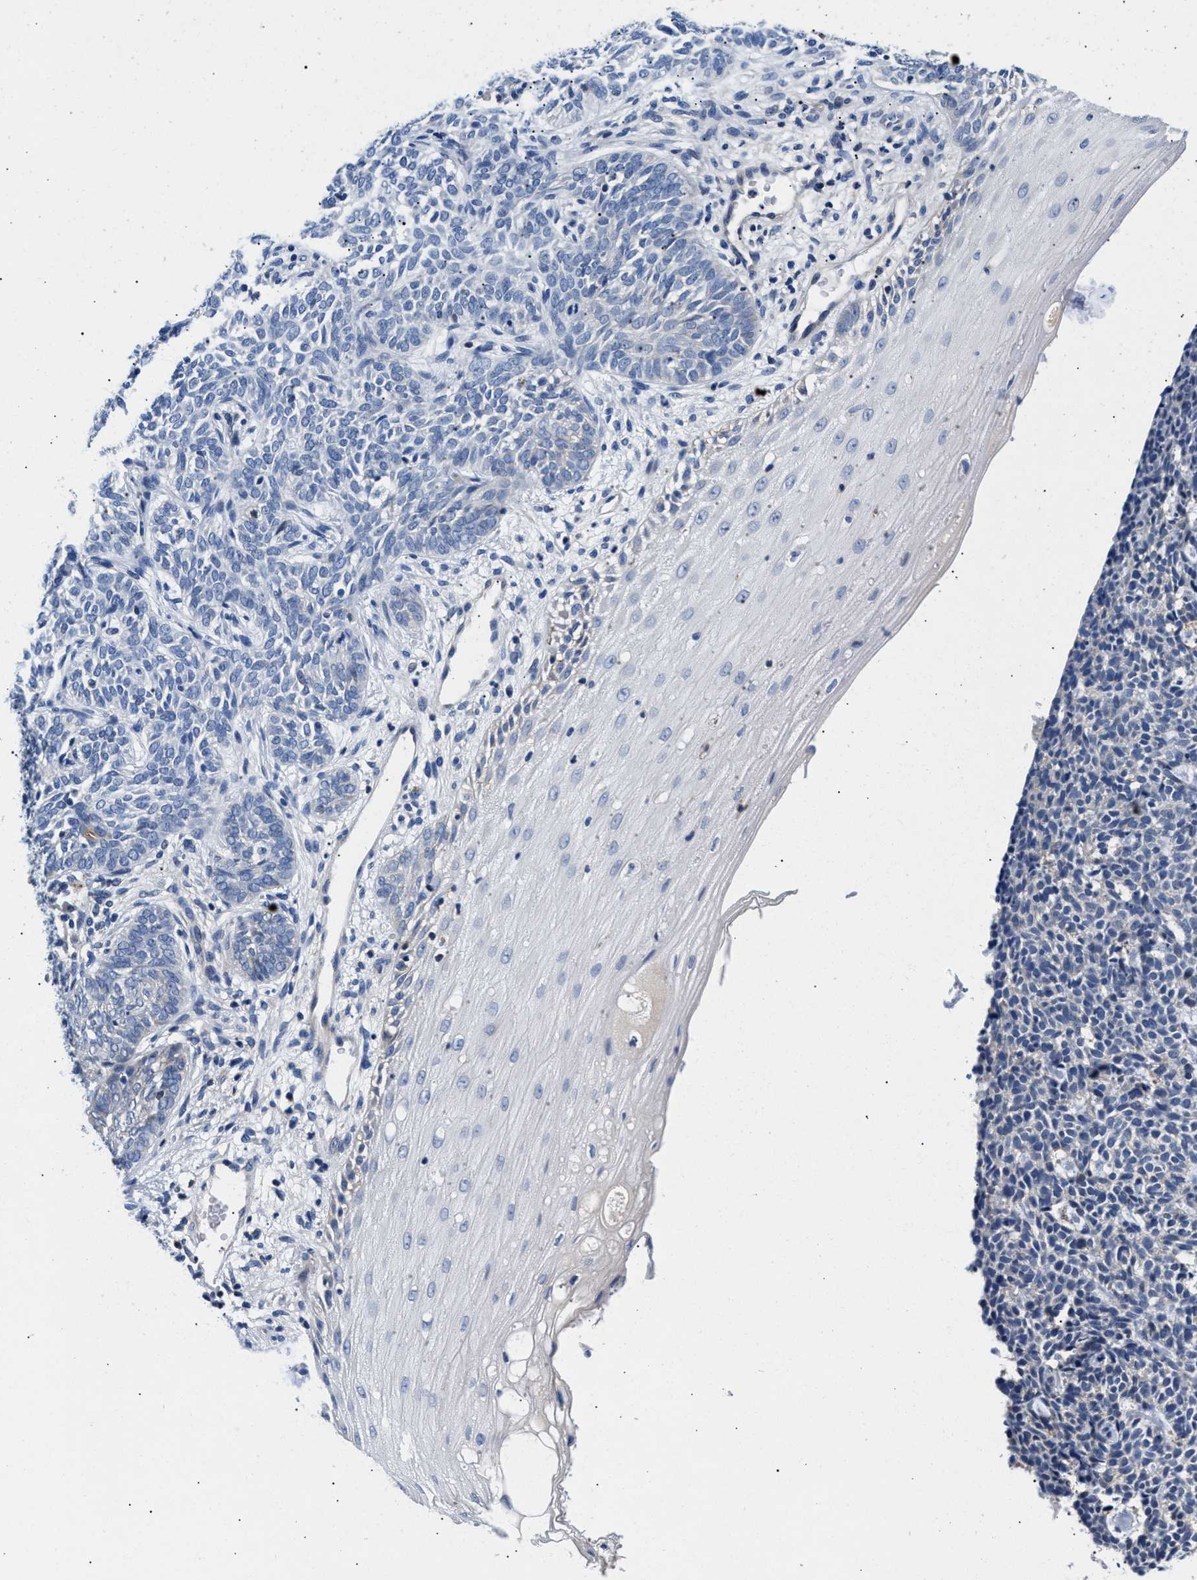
{"staining": {"intensity": "negative", "quantity": "none", "location": "none"}, "tissue": "skin cancer", "cell_type": "Tumor cells", "image_type": "cancer", "snomed": [{"axis": "morphology", "description": "Basal cell carcinoma"}, {"axis": "topography", "description": "Skin"}], "caption": "Human skin cancer stained for a protein using immunohistochemistry (IHC) shows no expression in tumor cells.", "gene": "P2RY4", "patient": {"sex": "male", "age": 87}}